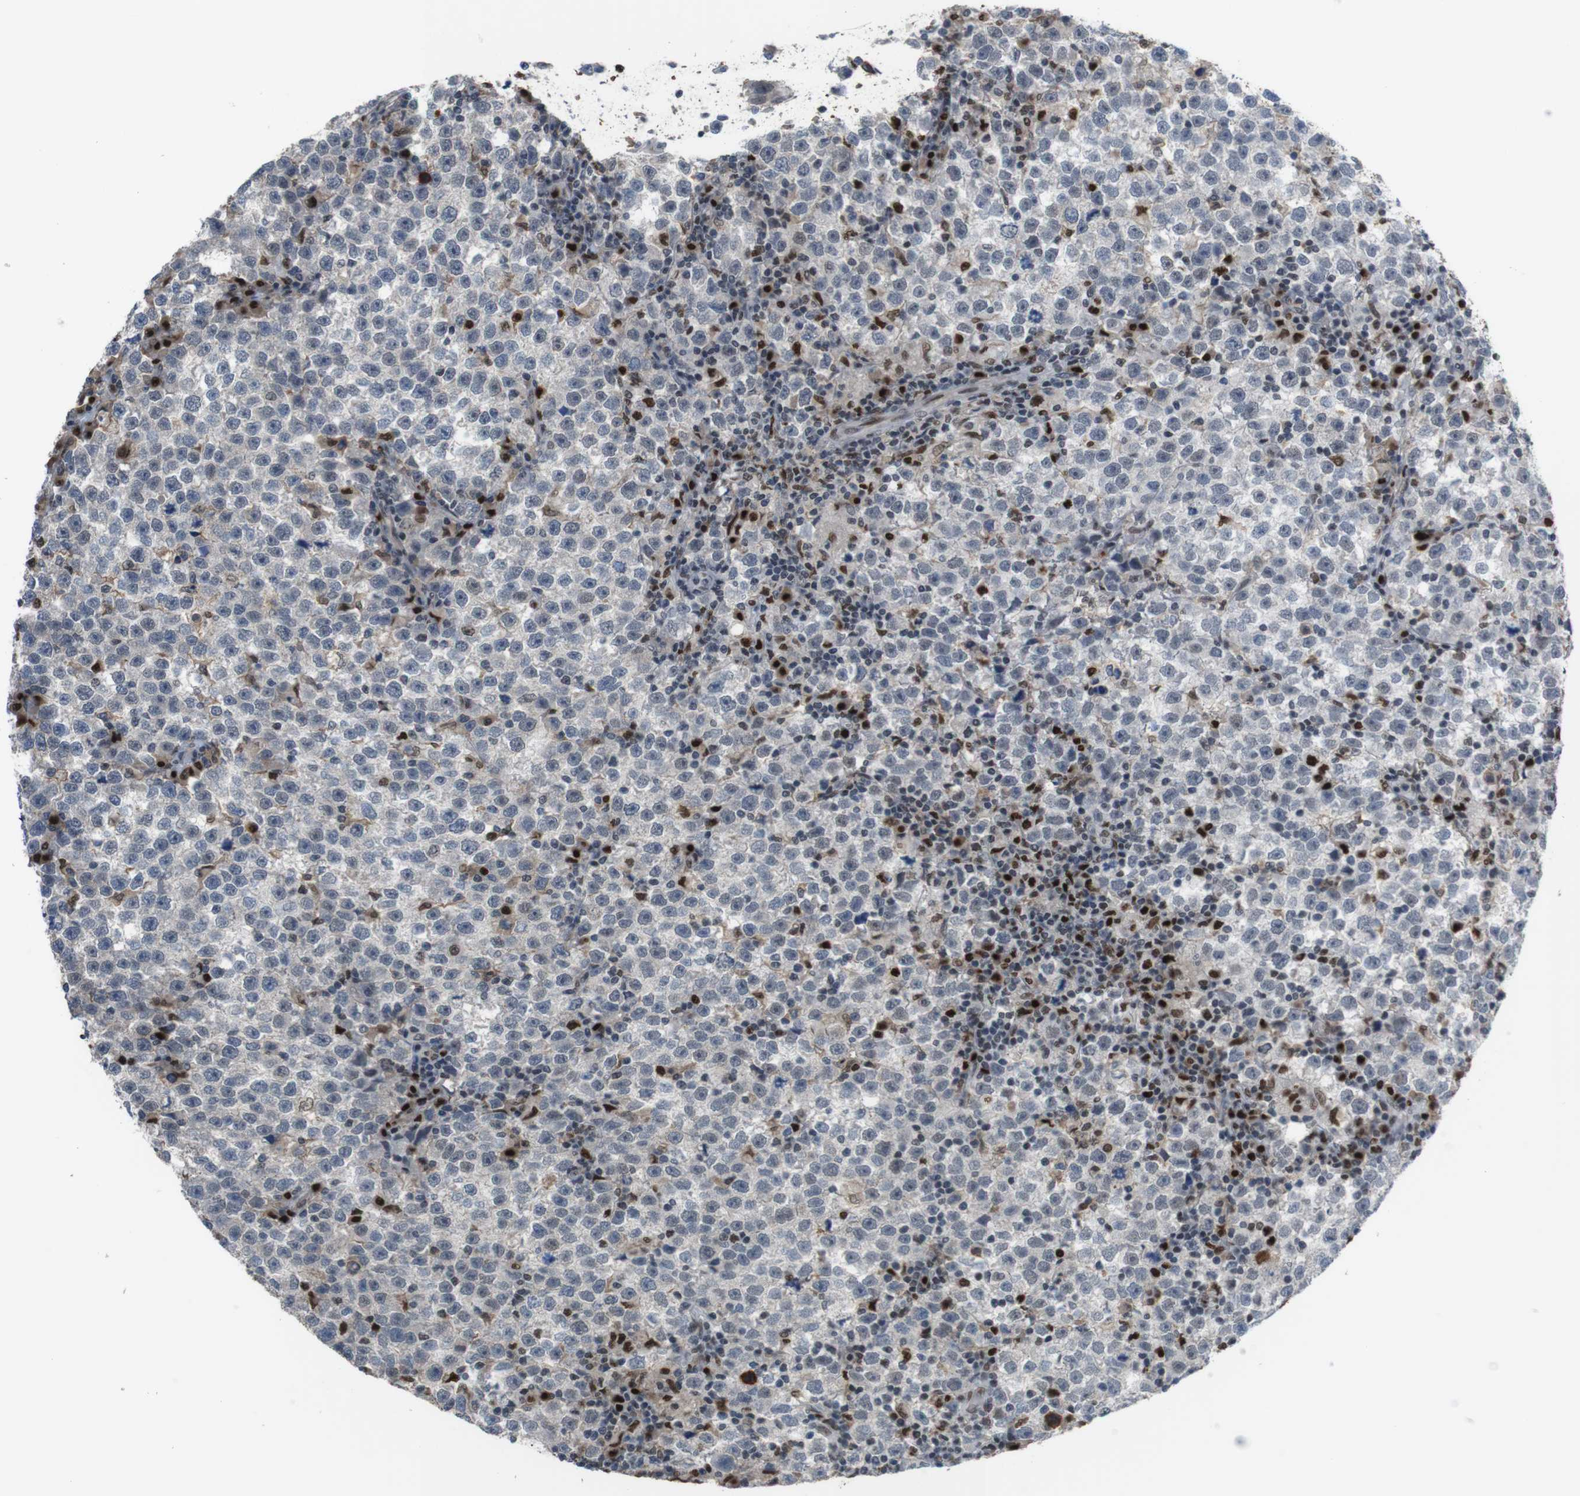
{"staining": {"intensity": "negative", "quantity": "none", "location": "none"}, "tissue": "testis cancer", "cell_type": "Tumor cells", "image_type": "cancer", "snomed": [{"axis": "morphology", "description": "Seminoma, NOS"}, {"axis": "topography", "description": "Testis"}], "caption": "This is an immunohistochemistry histopathology image of testis cancer (seminoma). There is no staining in tumor cells.", "gene": "SUB1", "patient": {"sex": "male", "age": 43}}